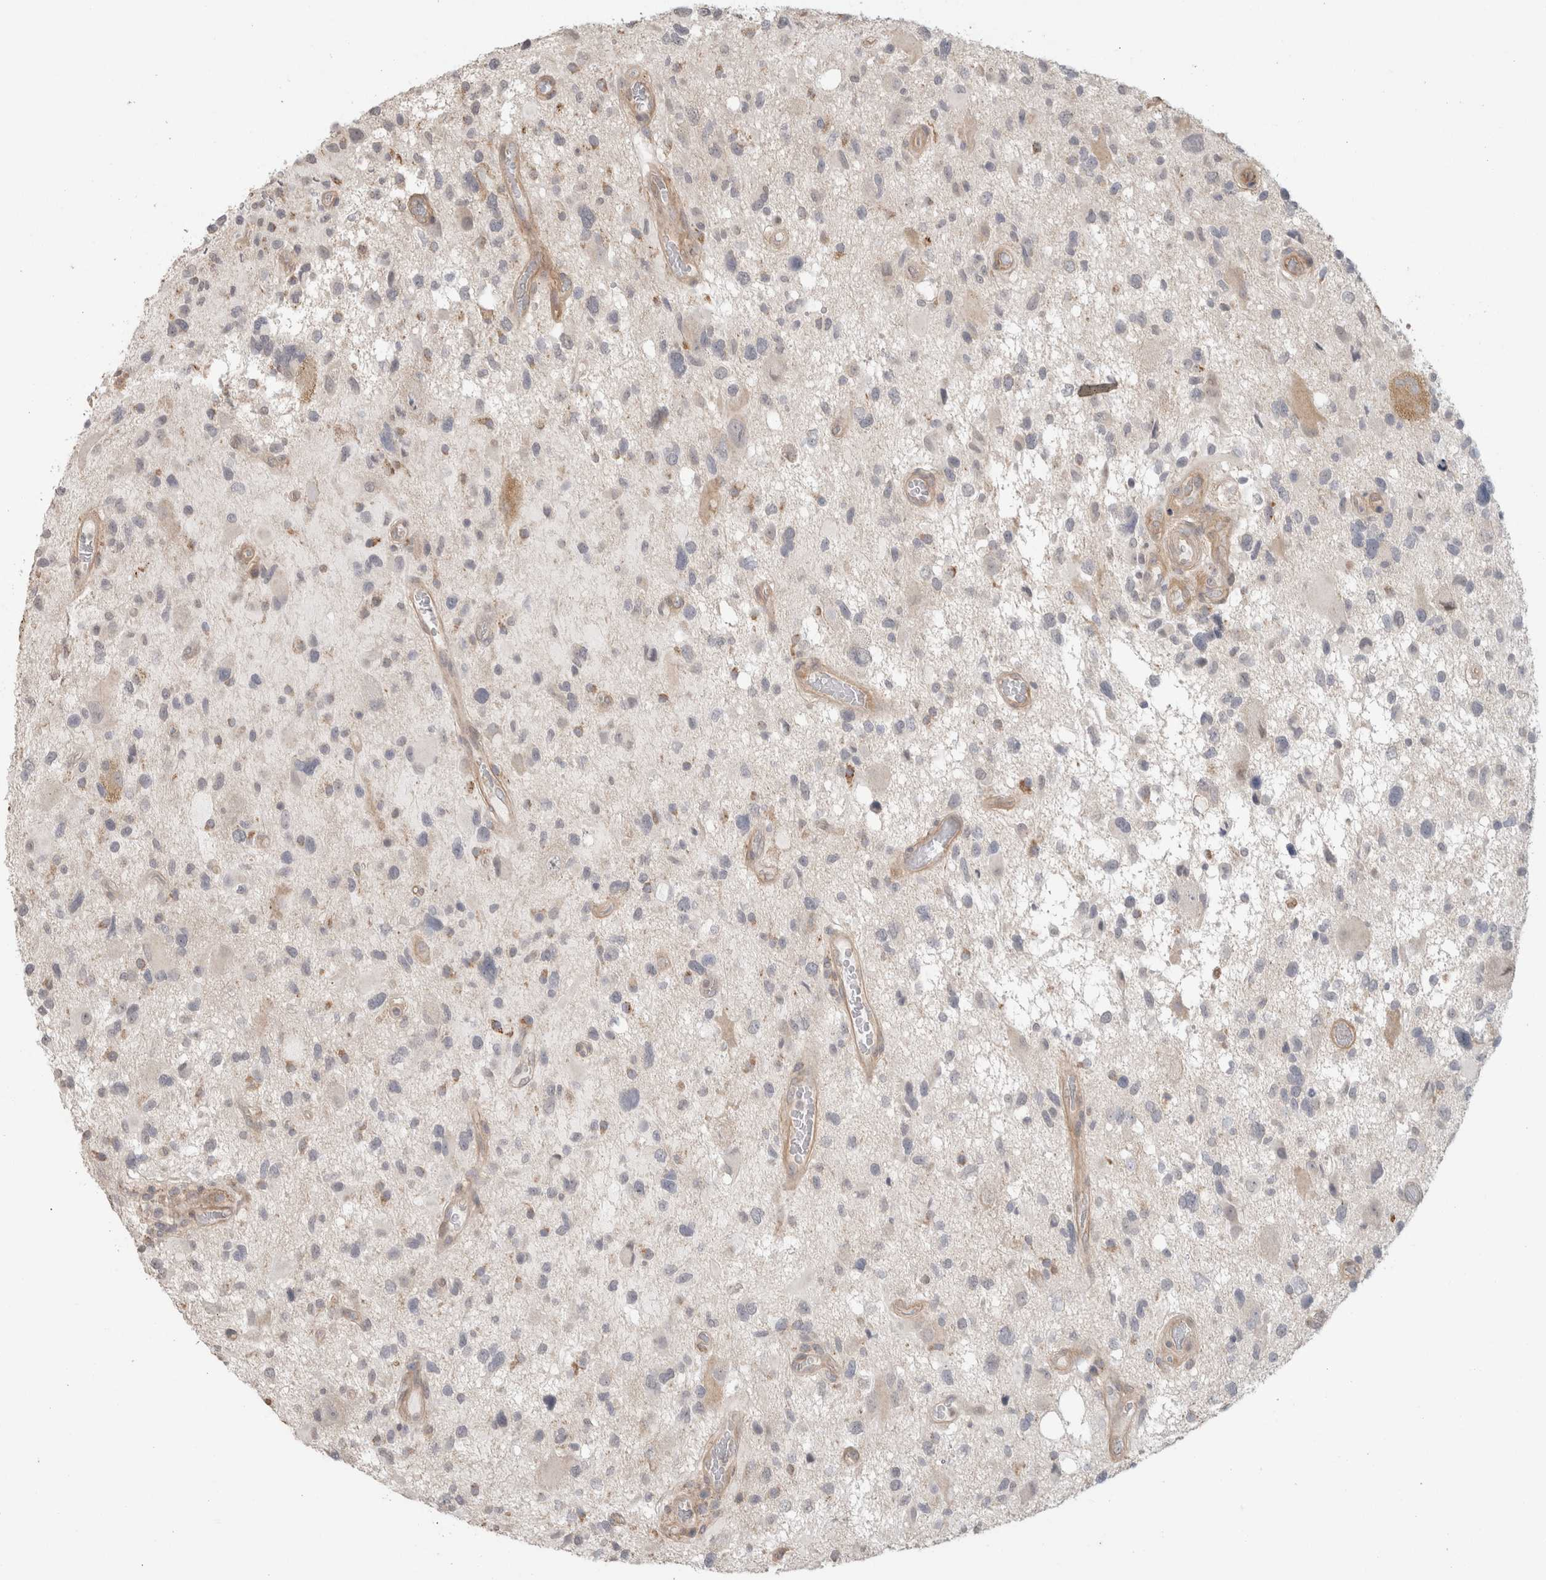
{"staining": {"intensity": "negative", "quantity": "none", "location": "none"}, "tissue": "glioma", "cell_type": "Tumor cells", "image_type": "cancer", "snomed": [{"axis": "morphology", "description": "Glioma, malignant, High grade"}, {"axis": "topography", "description": "Brain"}], "caption": "IHC histopathology image of neoplastic tissue: glioma stained with DAB exhibits no significant protein positivity in tumor cells. (DAB (3,3'-diaminobenzidine) IHC visualized using brightfield microscopy, high magnification).", "gene": "HSPG2", "patient": {"sex": "male", "age": 33}}